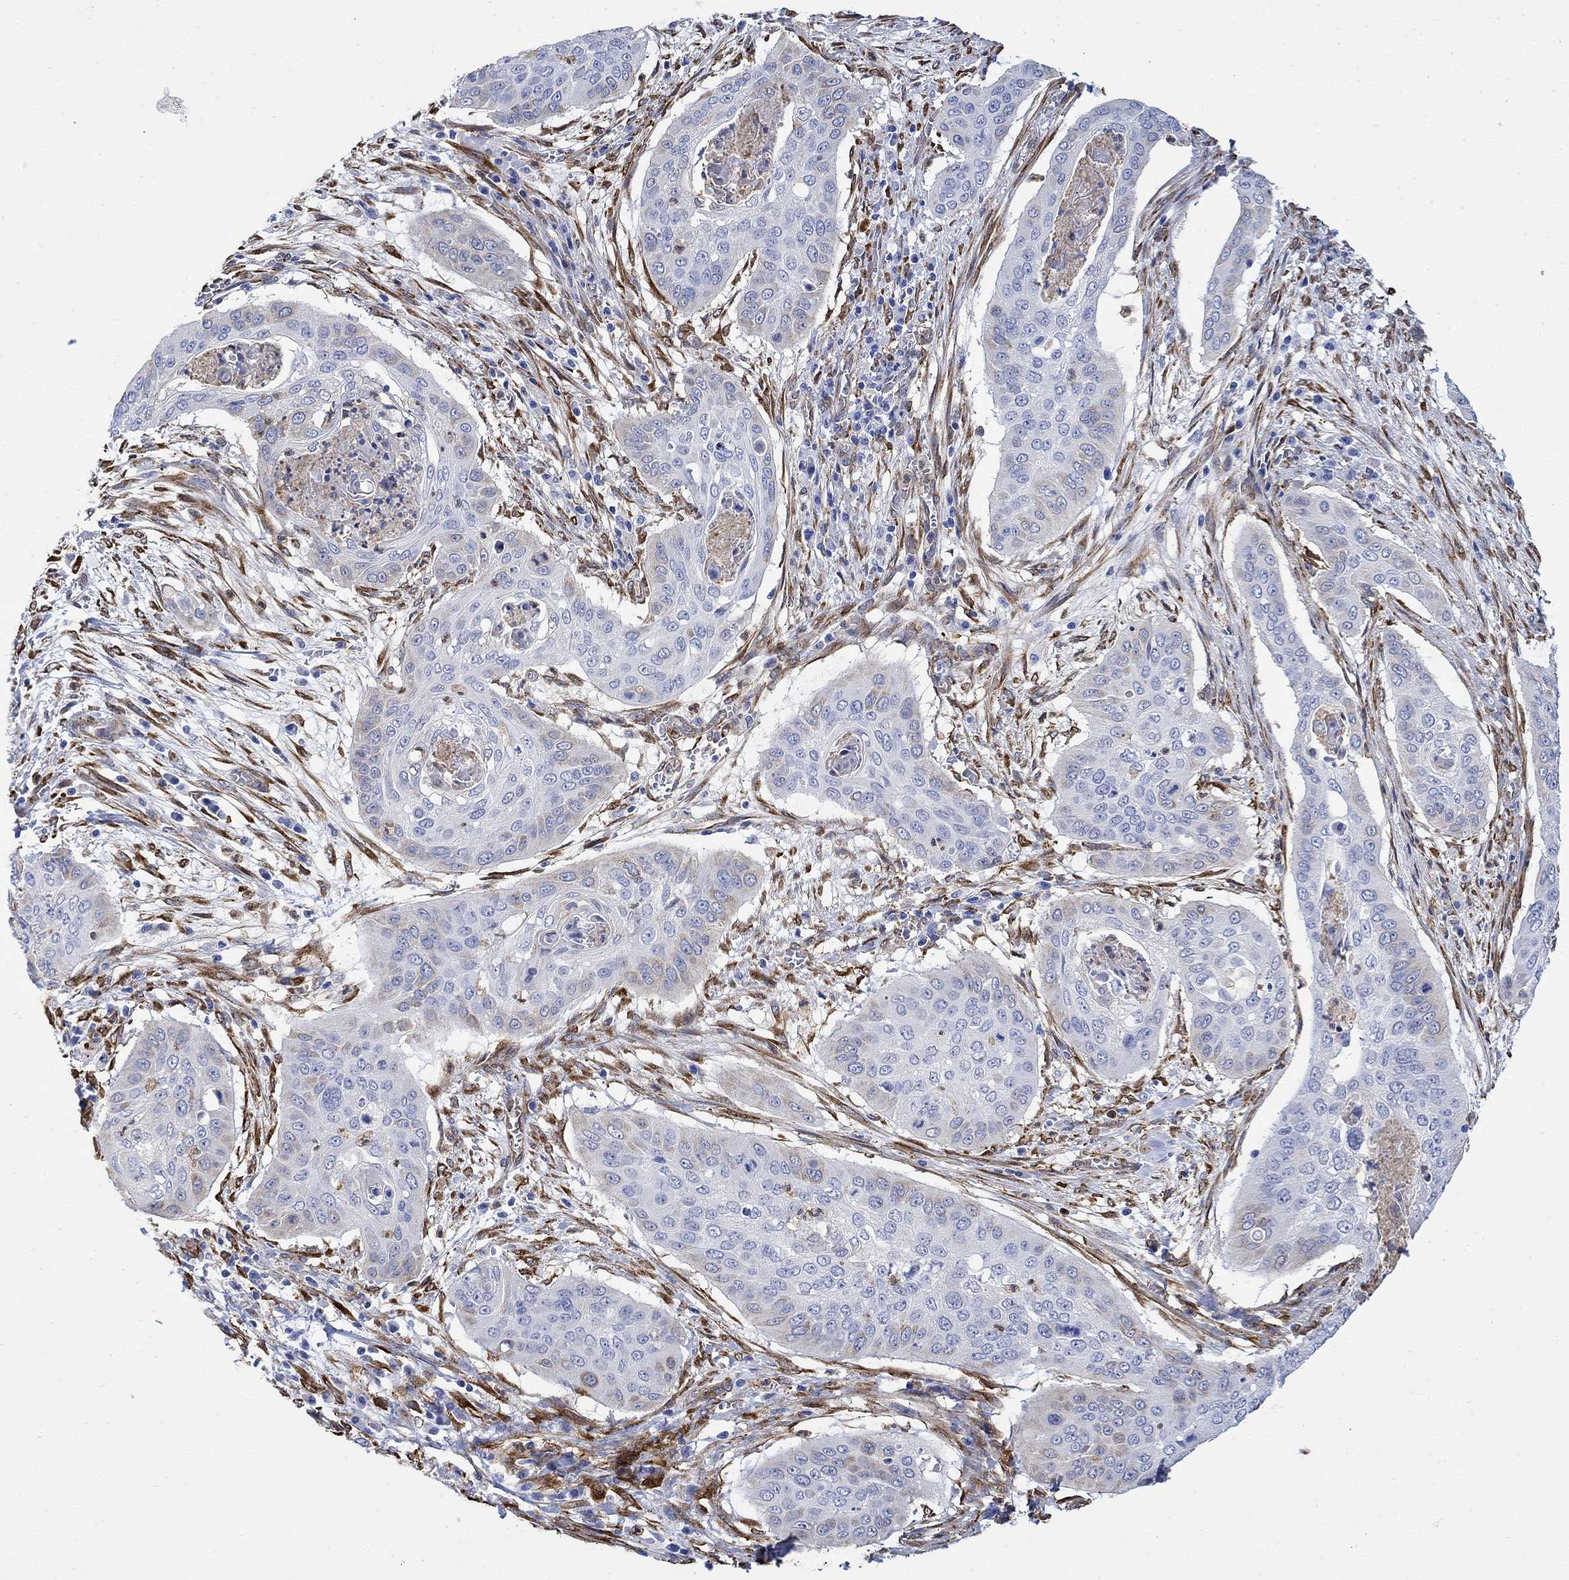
{"staining": {"intensity": "weak", "quantity": "<25%", "location": "cytoplasmic/membranous"}, "tissue": "cervical cancer", "cell_type": "Tumor cells", "image_type": "cancer", "snomed": [{"axis": "morphology", "description": "Squamous cell carcinoma, NOS"}, {"axis": "topography", "description": "Cervix"}], "caption": "This is an IHC histopathology image of human squamous cell carcinoma (cervical). There is no staining in tumor cells.", "gene": "TGM2", "patient": {"sex": "female", "age": 39}}